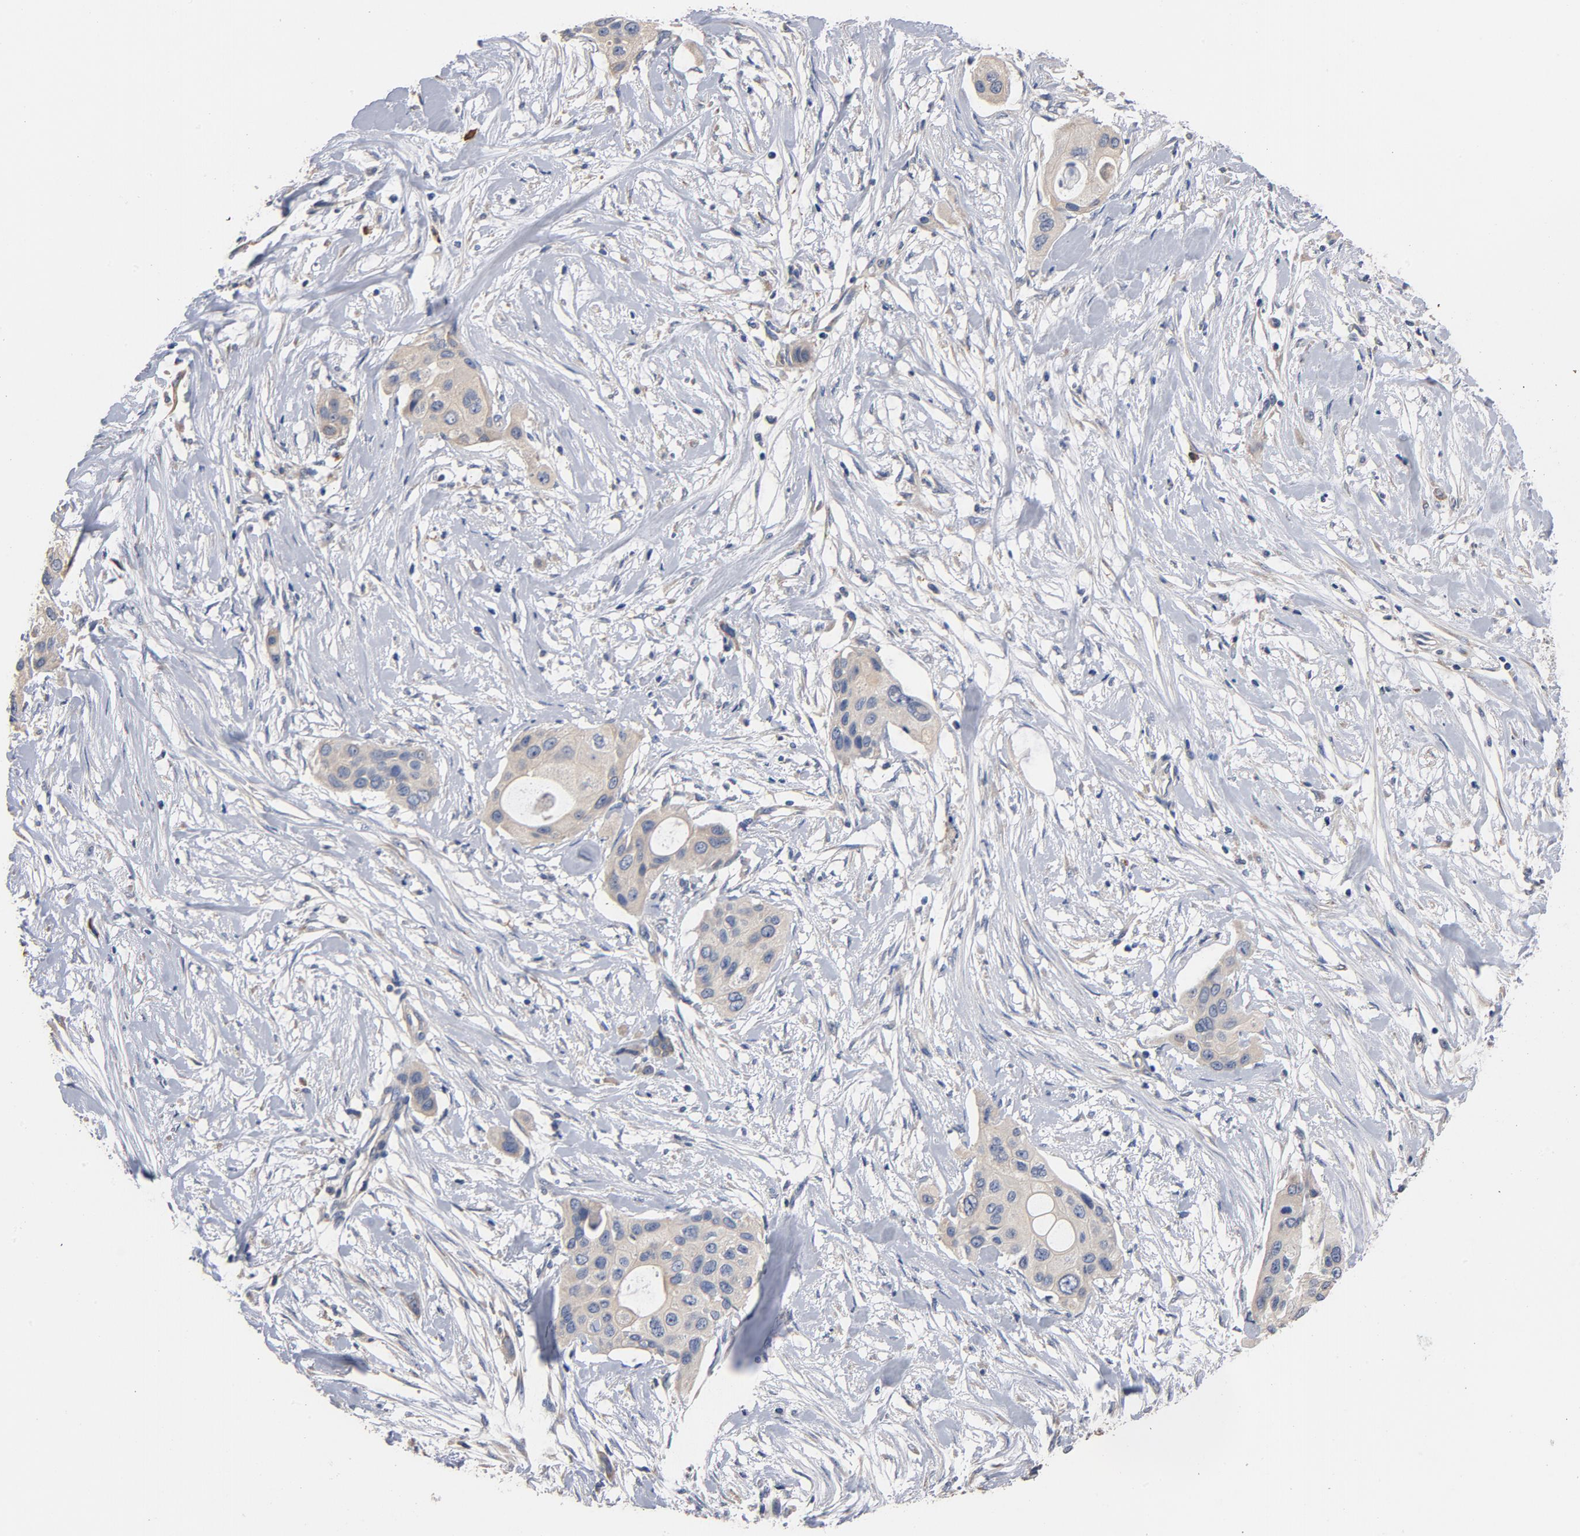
{"staining": {"intensity": "weak", "quantity": ">75%", "location": "cytoplasmic/membranous"}, "tissue": "pancreatic cancer", "cell_type": "Tumor cells", "image_type": "cancer", "snomed": [{"axis": "morphology", "description": "Adenocarcinoma, NOS"}, {"axis": "topography", "description": "Pancreas"}], "caption": "Human pancreatic adenocarcinoma stained for a protein (brown) reveals weak cytoplasmic/membranous positive positivity in approximately >75% of tumor cells.", "gene": "TLR4", "patient": {"sex": "female", "age": 60}}